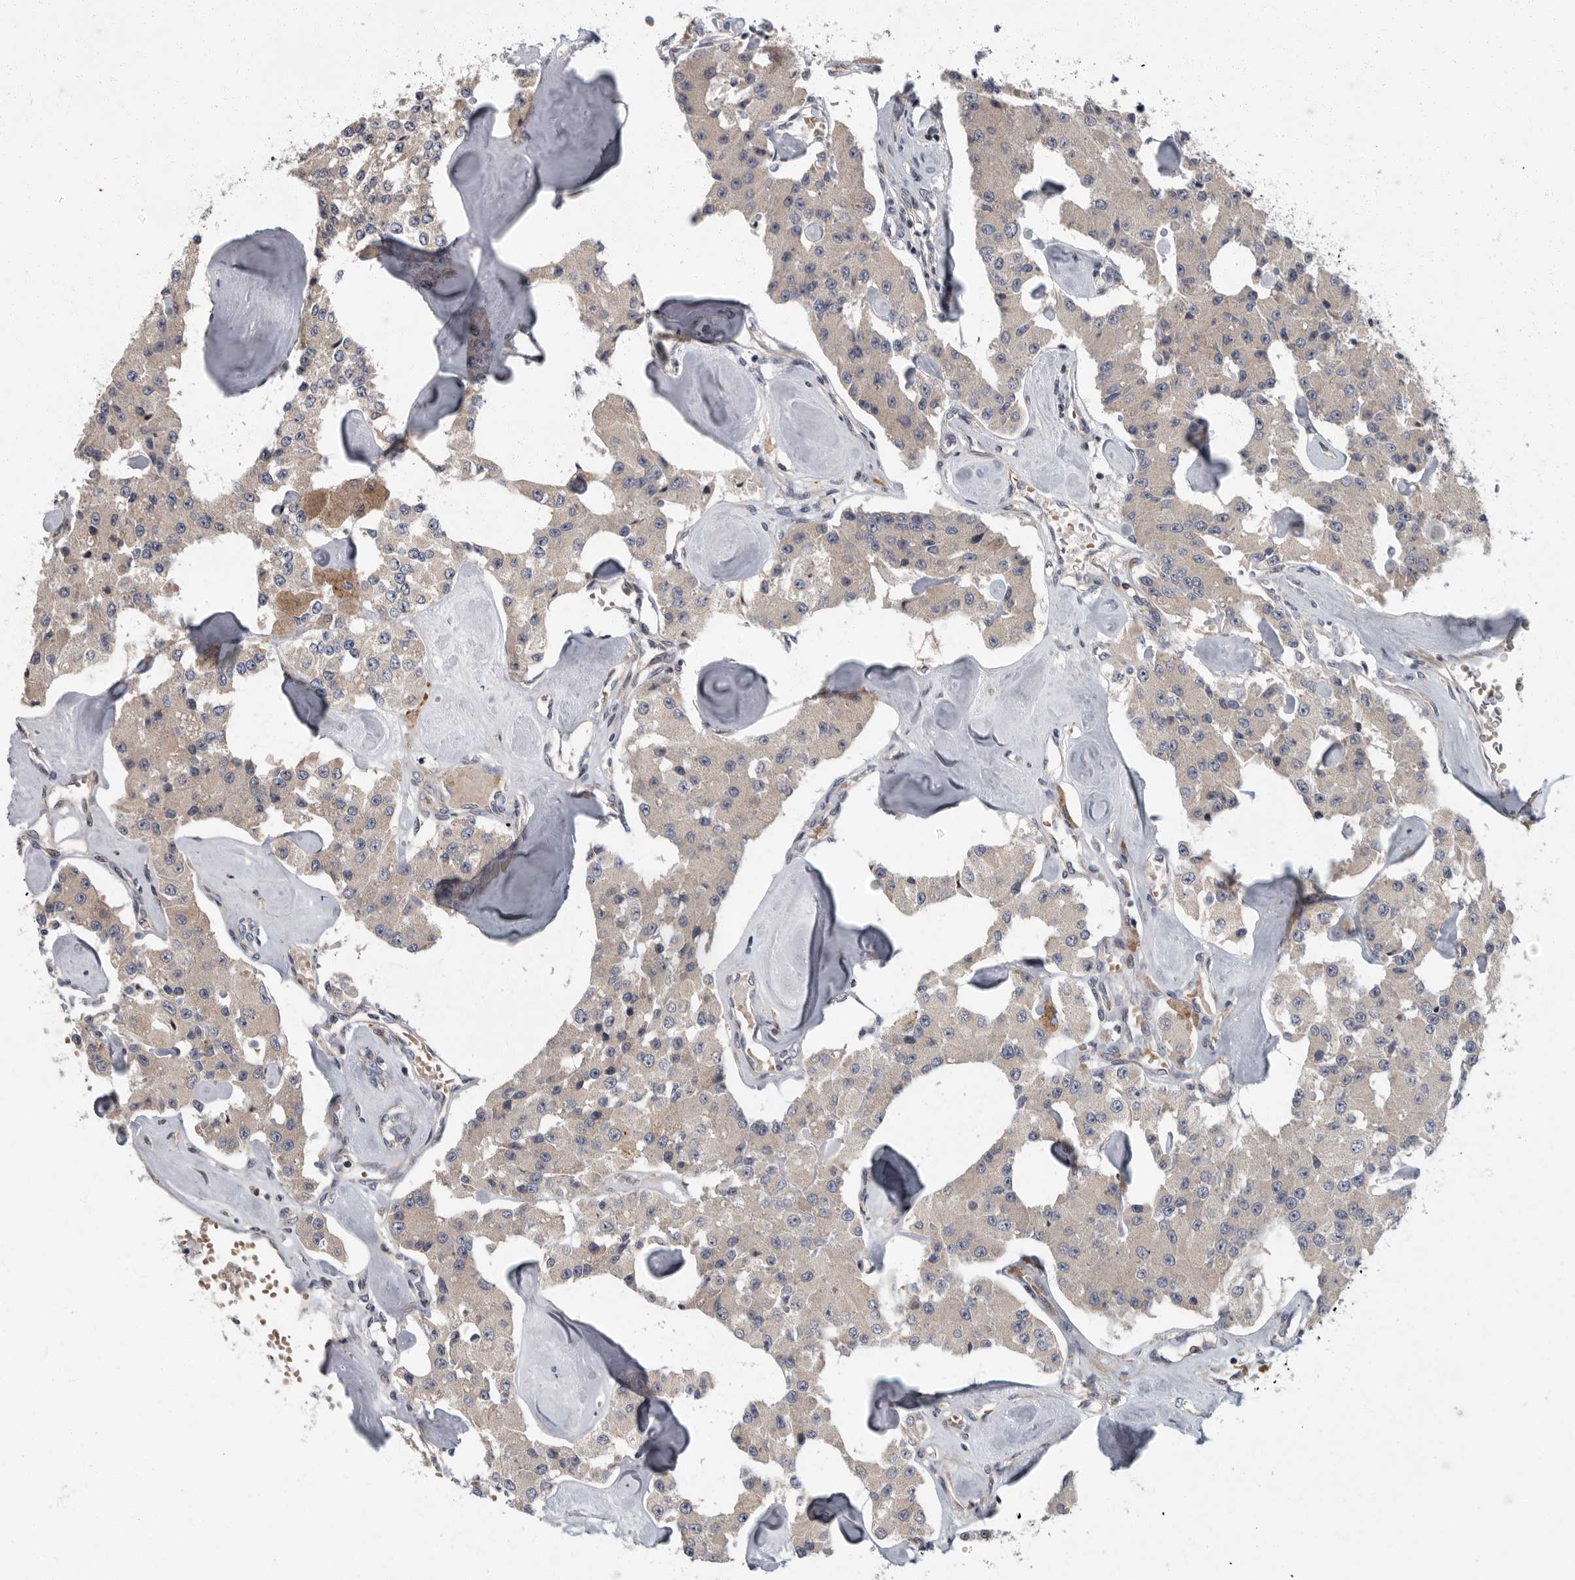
{"staining": {"intensity": "negative", "quantity": "none", "location": "none"}, "tissue": "carcinoid", "cell_type": "Tumor cells", "image_type": "cancer", "snomed": [{"axis": "morphology", "description": "Carcinoid, malignant, NOS"}, {"axis": "topography", "description": "Pancreas"}], "caption": "Immunohistochemistry micrograph of neoplastic tissue: carcinoid stained with DAB (3,3'-diaminobenzidine) shows no significant protein expression in tumor cells.", "gene": "PDCD11", "patient": {"sex": "male", "age": 41}}